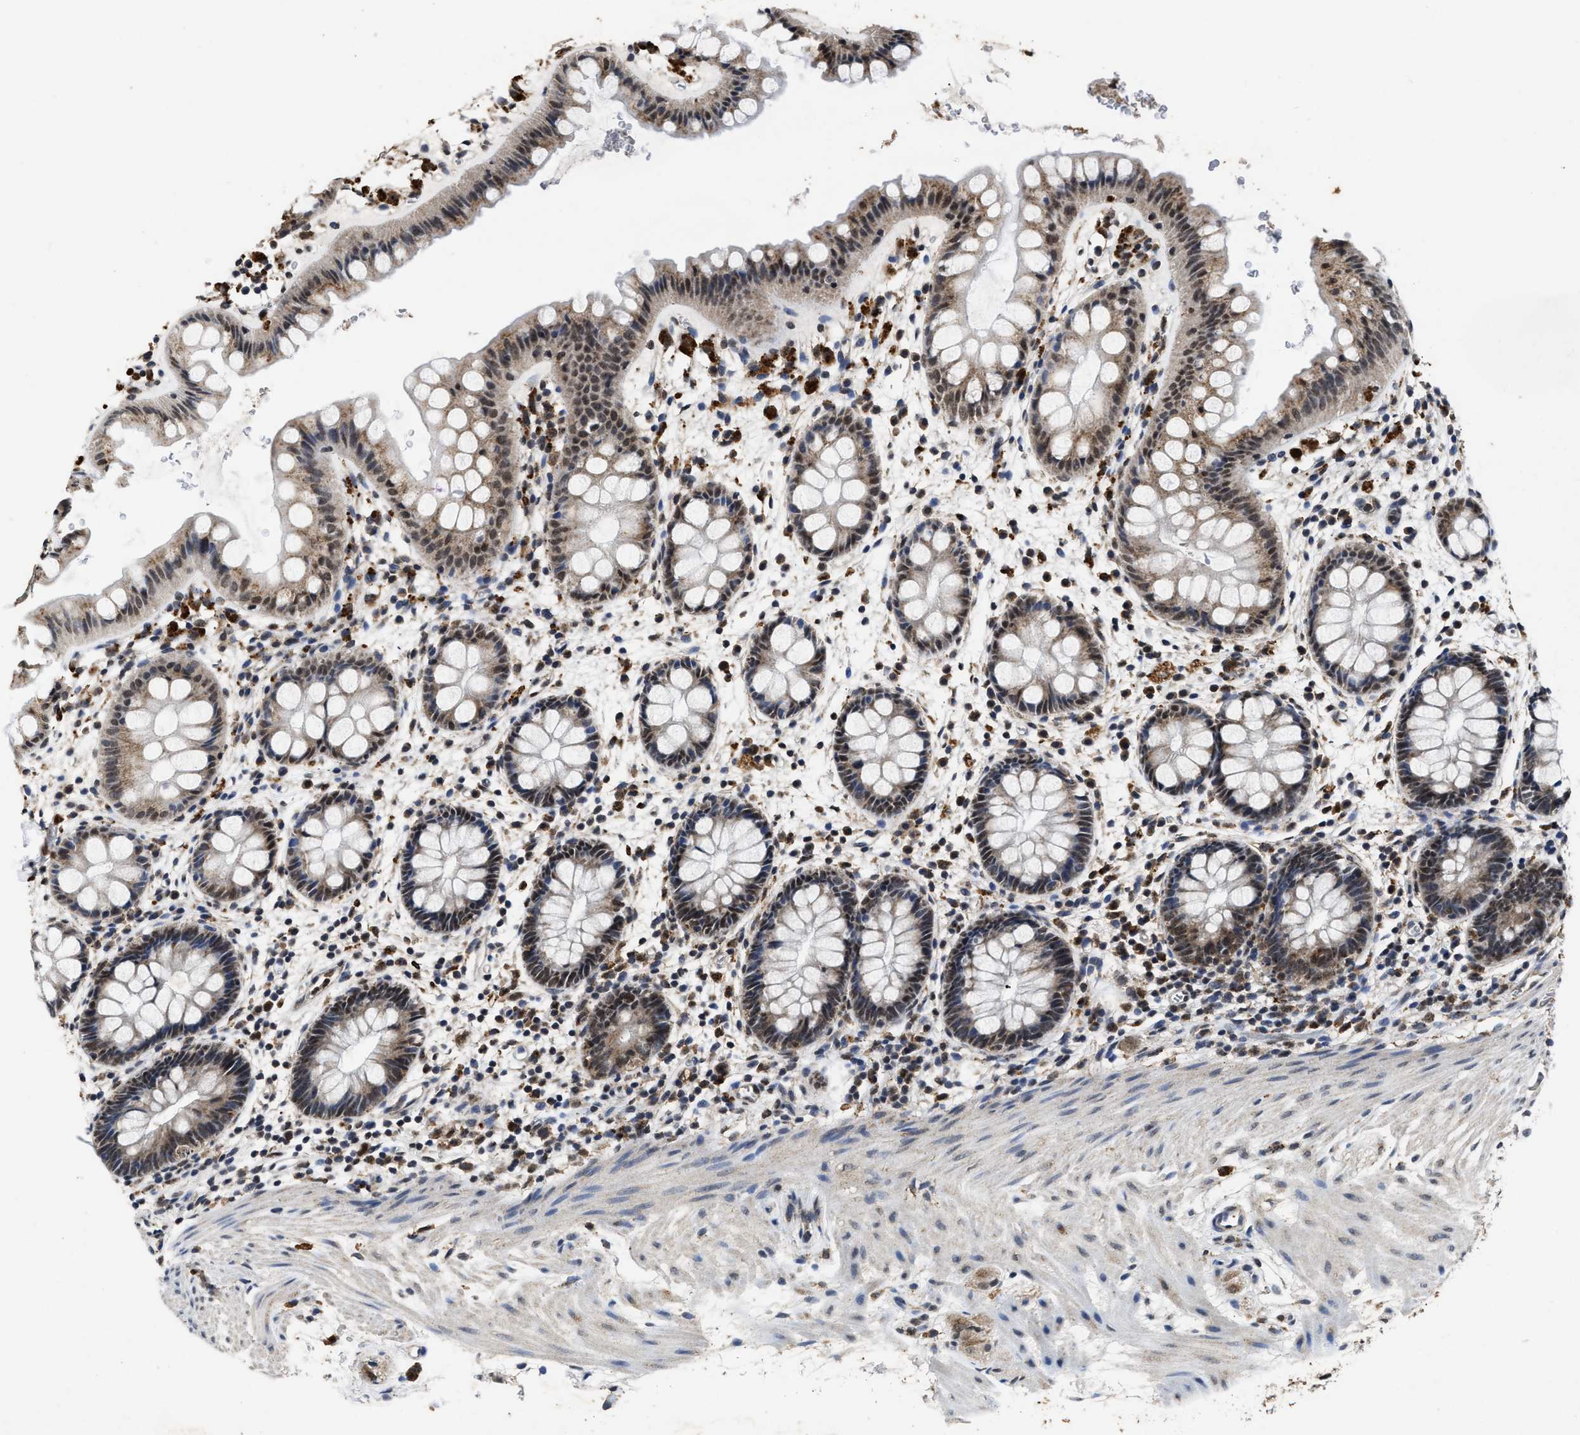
{"staining": {"intensity": "strong", "quantity": "25%-75%", "location": "cytoplasmic/membranous,nuclear"}, "tissue": "rectum", "cell_type": "Glandular cells", "image_type": "normal", "snomed": [{"axis": "morphology", "description": "Normal tissue, NOS"}, {"axis": "topography", "description": "Rectum"}], "caption": "Immunohistochemical staining of benign human rectum demonstrates high levels of strong cytoplasmic/membranous,nuclear expression in about 25%-75% of glandular cells. (DAB IHC, brown staining for protein, blue staining for nuclei).", "gene": "ACOX1", "patient": {"sex": "female", "age": 24}}